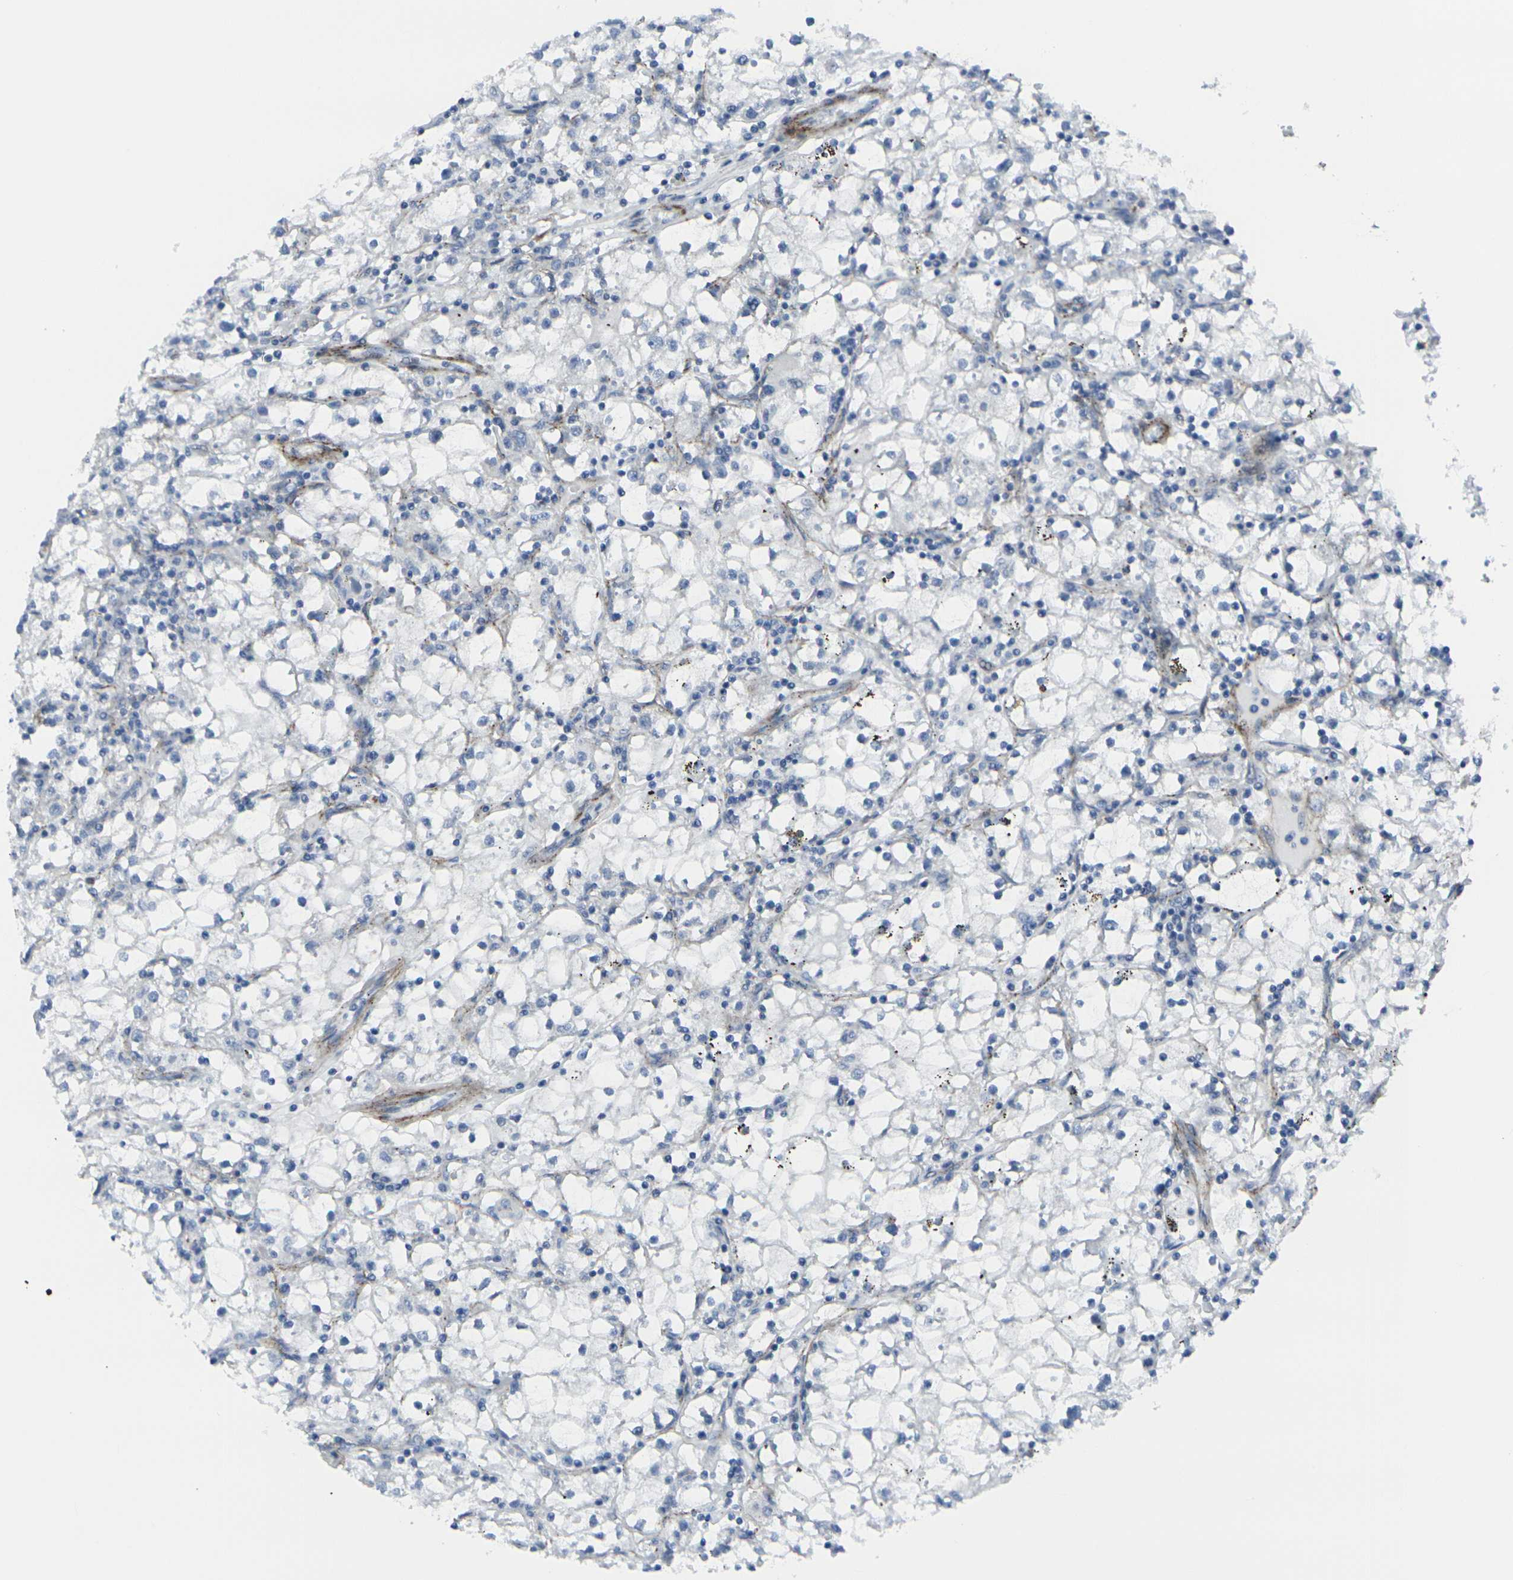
{"staining": {"intensity": "negative", "quantity": "none", "location": "none"}, "tissue": "renal cancer", "cell_type": "Tumor cells", "image_type": "cancer", "snomed": [{"axis": "morphology", "description": "Adenocarcinoma, NOS"}, {"axis": "topography", "description": "Kidney"}], "caption": "High power microscopy histopathology image of an immunohistochemistry (IHC) histopathology image of renal cancer, revealing no significant staining in tumor cells. (Brightfield microscopy of DAB immunohistochemistry (IHC) at high magnification).", "gene": "CDH11", "patient": {"sex": "male", "age": 56}}